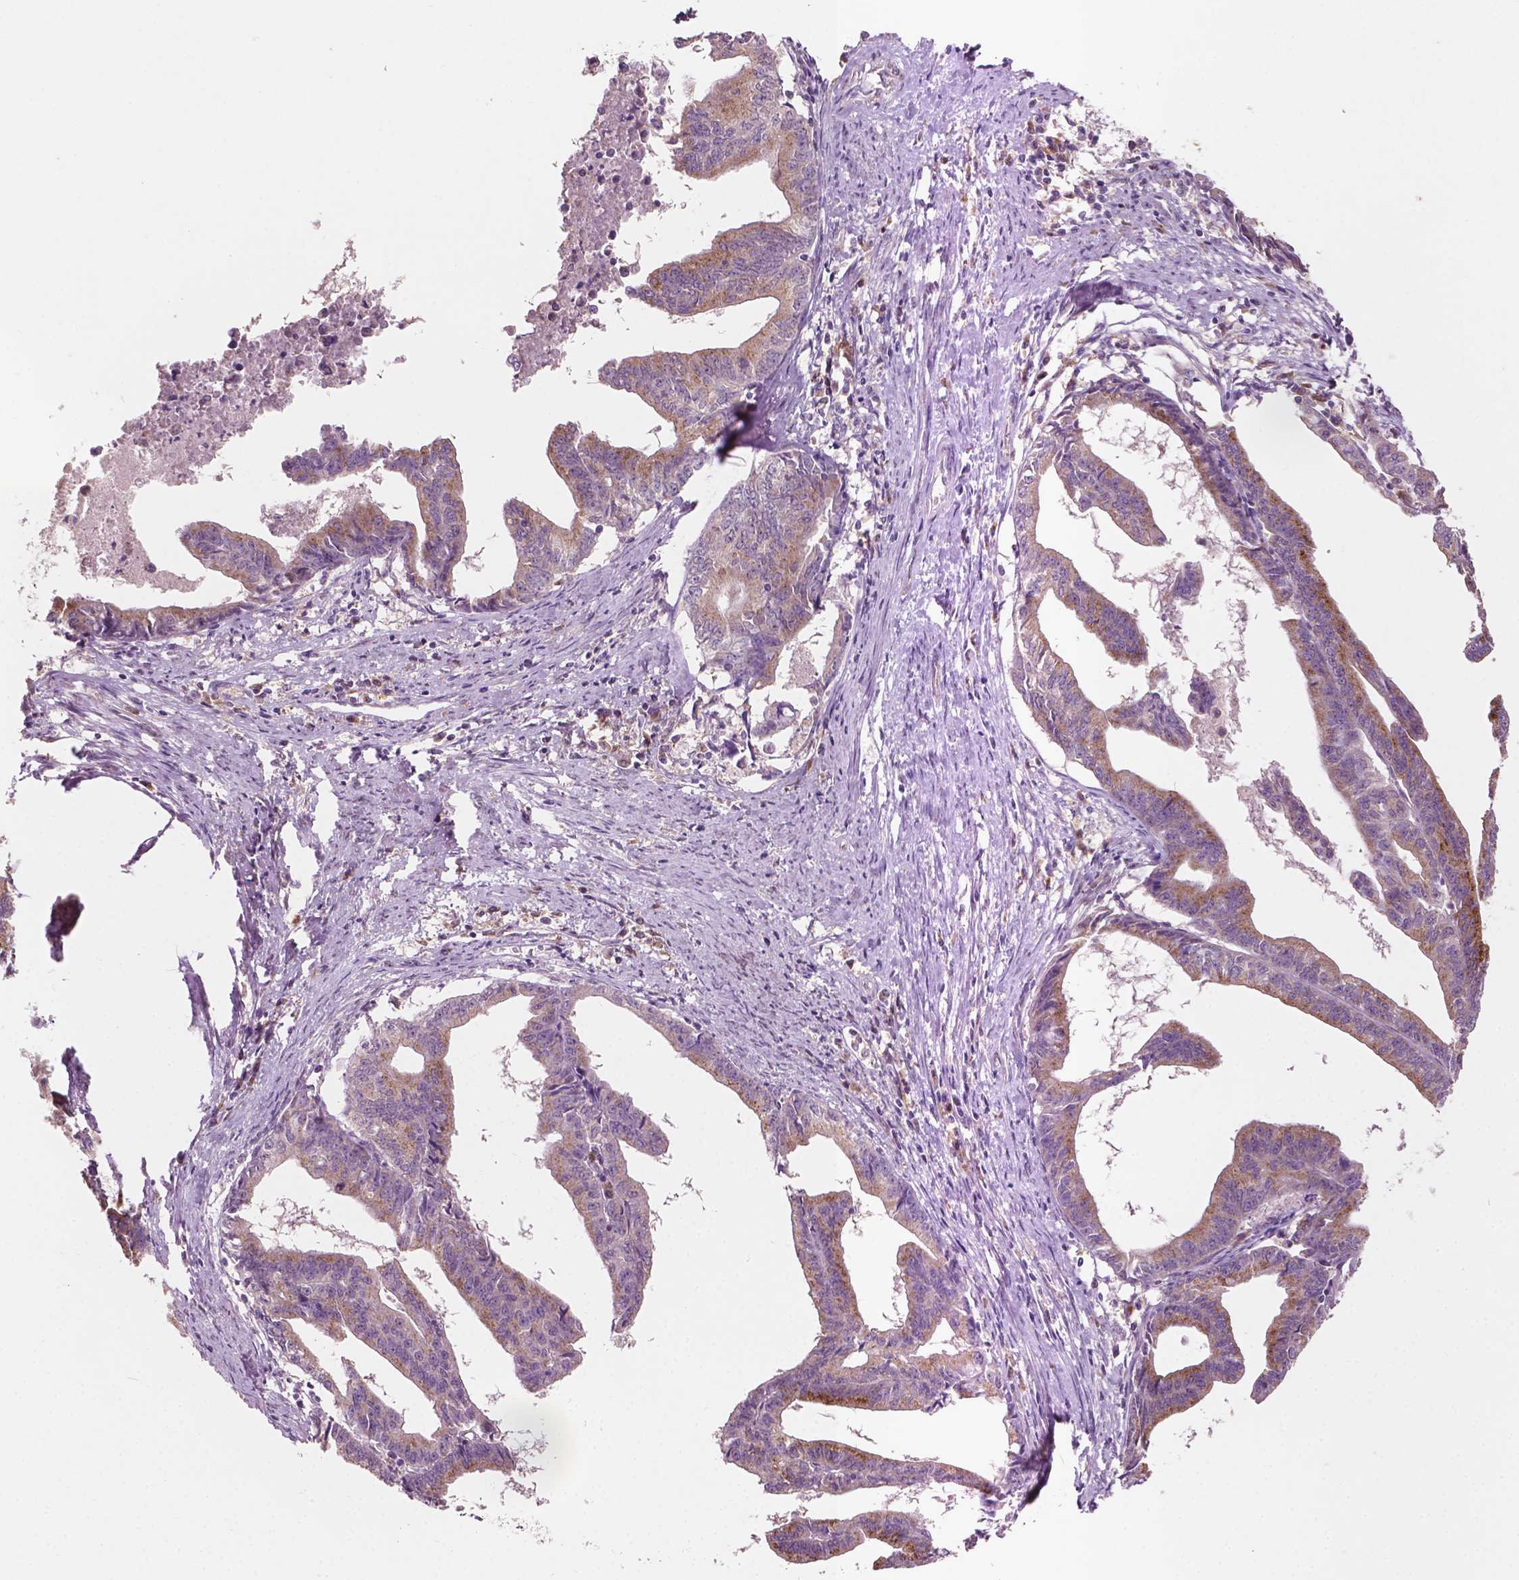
{"staining": {"intensity": "moderate", "quantity": ">75%", "location": "cytoplasmic/membranous"}, "tissue": "endometrial cancer", "cell_type": "Tumor cells", "image_type": "cancer", "snomed": [{"axis": "morphology", "description": "Adenocarcinoma, NOS"}, {"axis": "topography", "description": "Endometrium"}], "caption": "Endometrial cancer (adenocarcinoma) was stained to show a protein in brown. There is medium levels of moderate cytoplasmic/membranous expression in approximately >75% of tumor cells.", "gene": "EBAG9", "patient": {"sex": "female", "age": 65}}